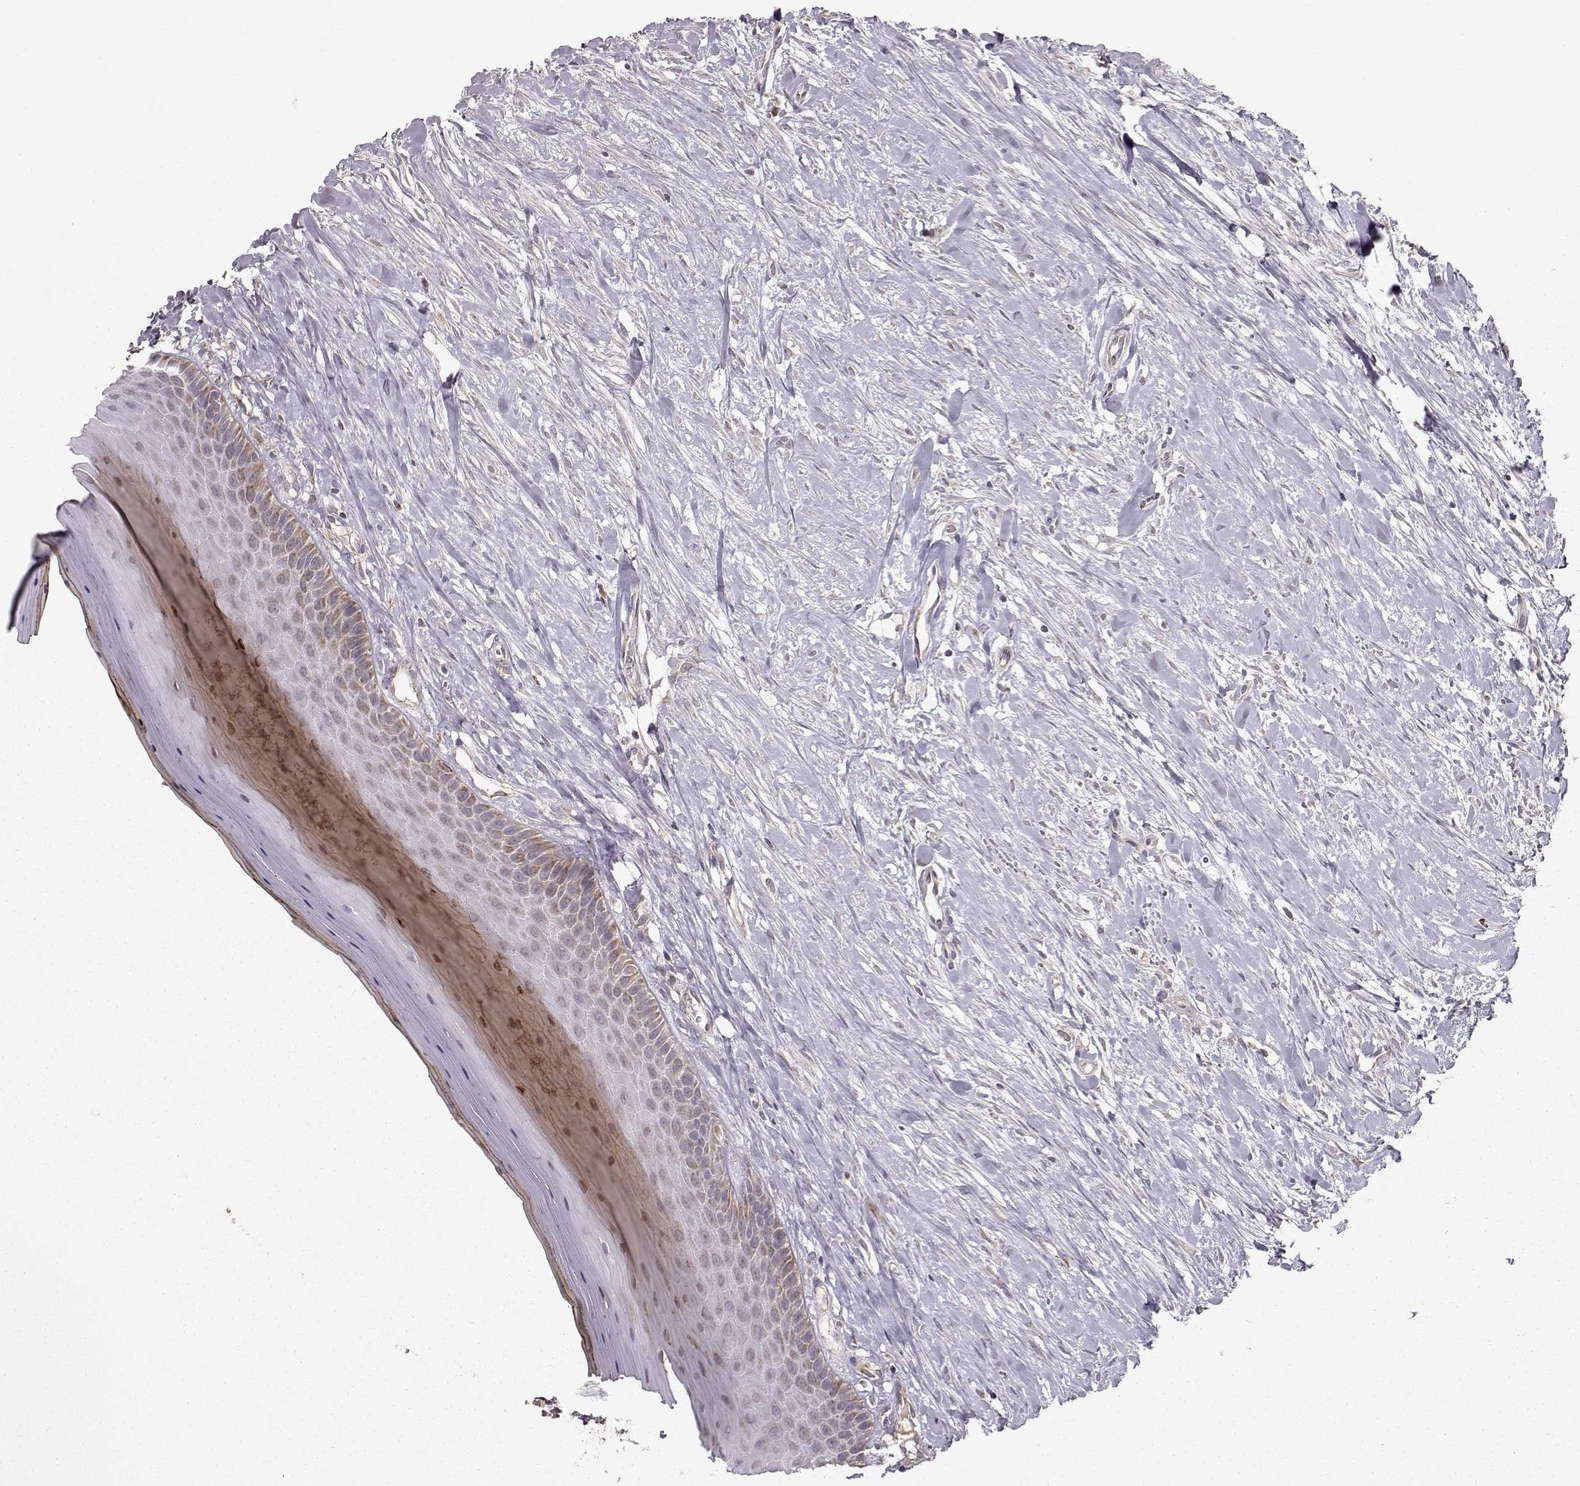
{"staining": {"intensity": "moderate", "quantity": "<25%", "location": "cytoplasmic/membranous"}, "tissue": "oral mucosa", "cell_type": "Squamous epithelial cells", "image_type": "normal", "snomed": [{"axis": "morphology", "description": "Normal tissue, NOS"}, {"axis": "topography", "description": "Oral tissue"}], "caption": "An IHC histopathology image of benign tissue is shown. Protein staining in brown highlights moderate cytoplasmic/membranous positivity in oral mucosa within squamous epithelial cells.", "gene": "CMTM3", "patient": {"sex": "female", "age": 43}}